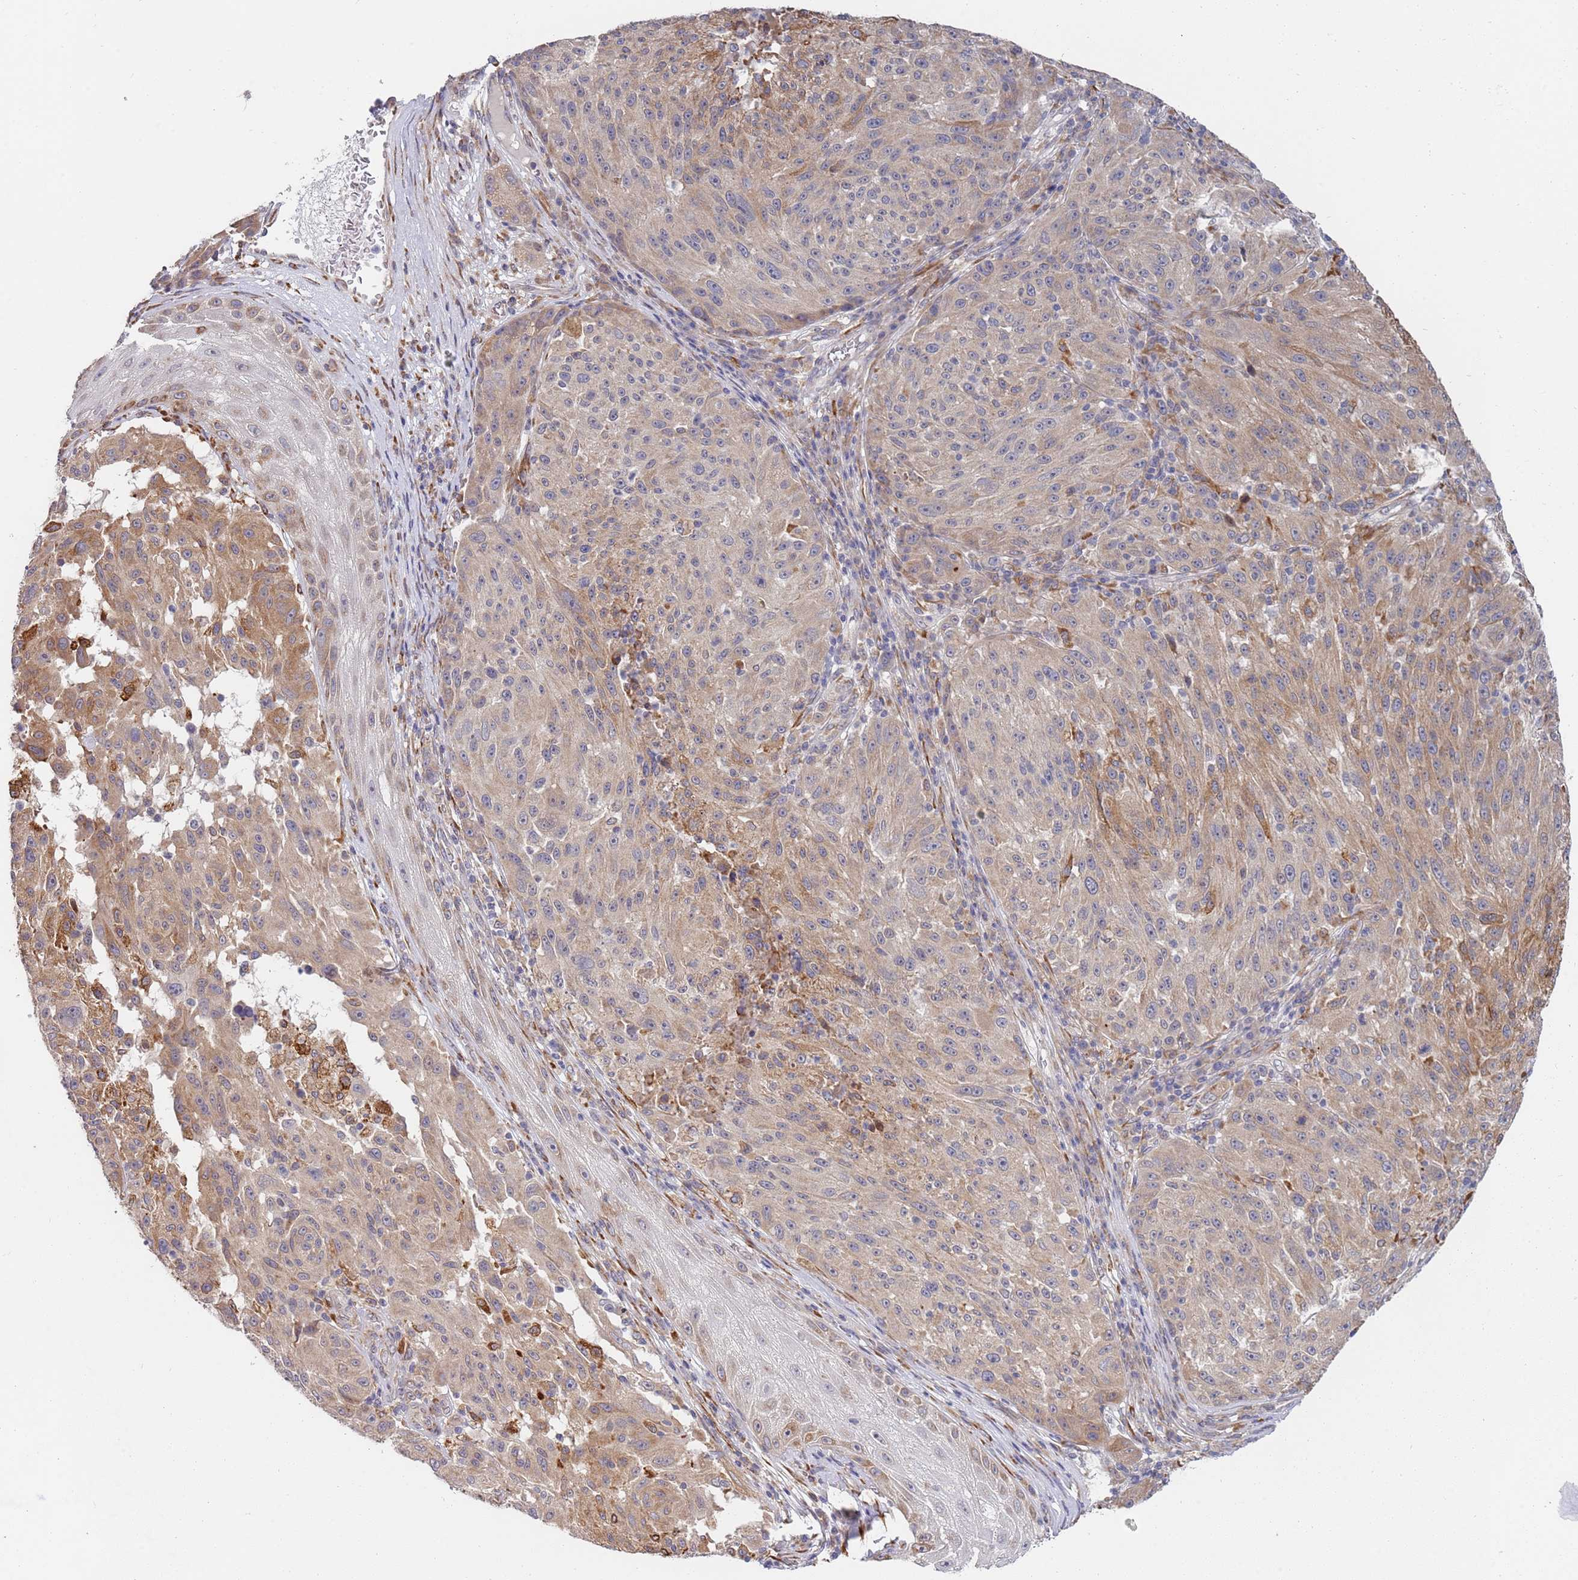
{"staining": {"intensity": "moderate", "quantity": "25%-75%", "location": "cytoplasmic/membranous"}, "tissue": "melanoma", "cell_type": "Tumor cells", "image_type": "cancer", "snomed": [{"axis": "morphology", "description": "Malignant melanoma, NOS"}, {"axis": "topography", "description": "Skin"}], "caption": "DAB (3,3'-diaminobenzidine) immunohistochemical staining of human malignant melanoma displays moderate cytoplasmic/membranous protein staining in about 25%-75% of tumor cells.", "gene": "VRK2", "patient": {"sex": "male", "age": 53}}